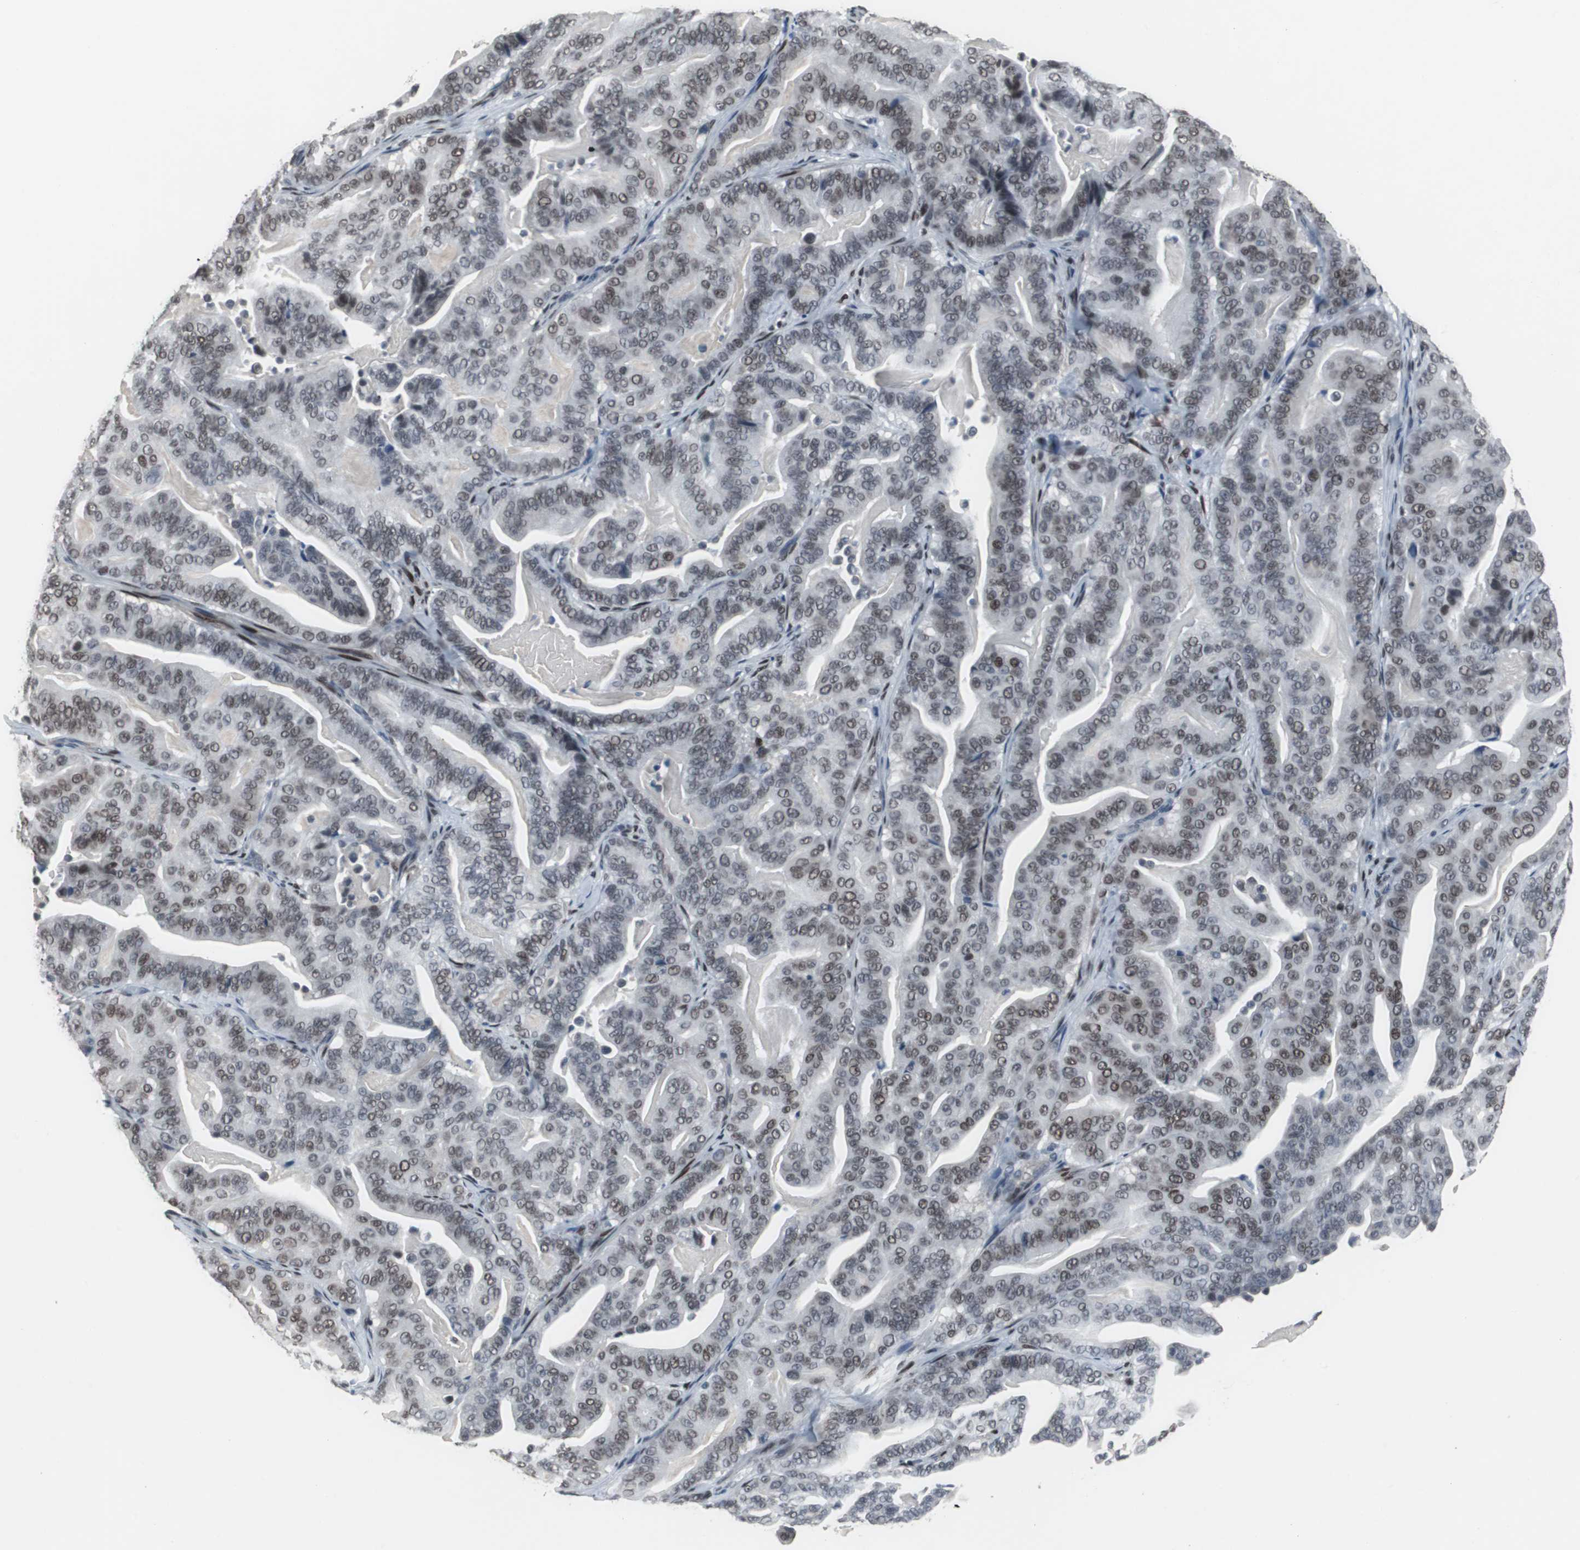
{"staining": {"intensity": "moderate", "quantity": ">75%", "location": "nuclear"}, "tissue": "pancreatic cancer", "cell_type": "Tumor cells", "image_type": "cancer", "snomed": [{"axis": "morphology", "description": "Adenocarcinoma, NOS"}, {"axis": "topography", "description": "Pancreas"}], "caption": "Immunohistochemistry (IHC) histopathology image of neoplastic tissue: human adenocarcinoma (pancreatic) stained using immunohistochemistry (IHC) shows medium levels of moderate protein expression localized specifically in the nuclear of tumor cells, appearing as a nuclear brown color.", "gene": "FOXP4", "patient": {"sex": "male", "age": 63}}